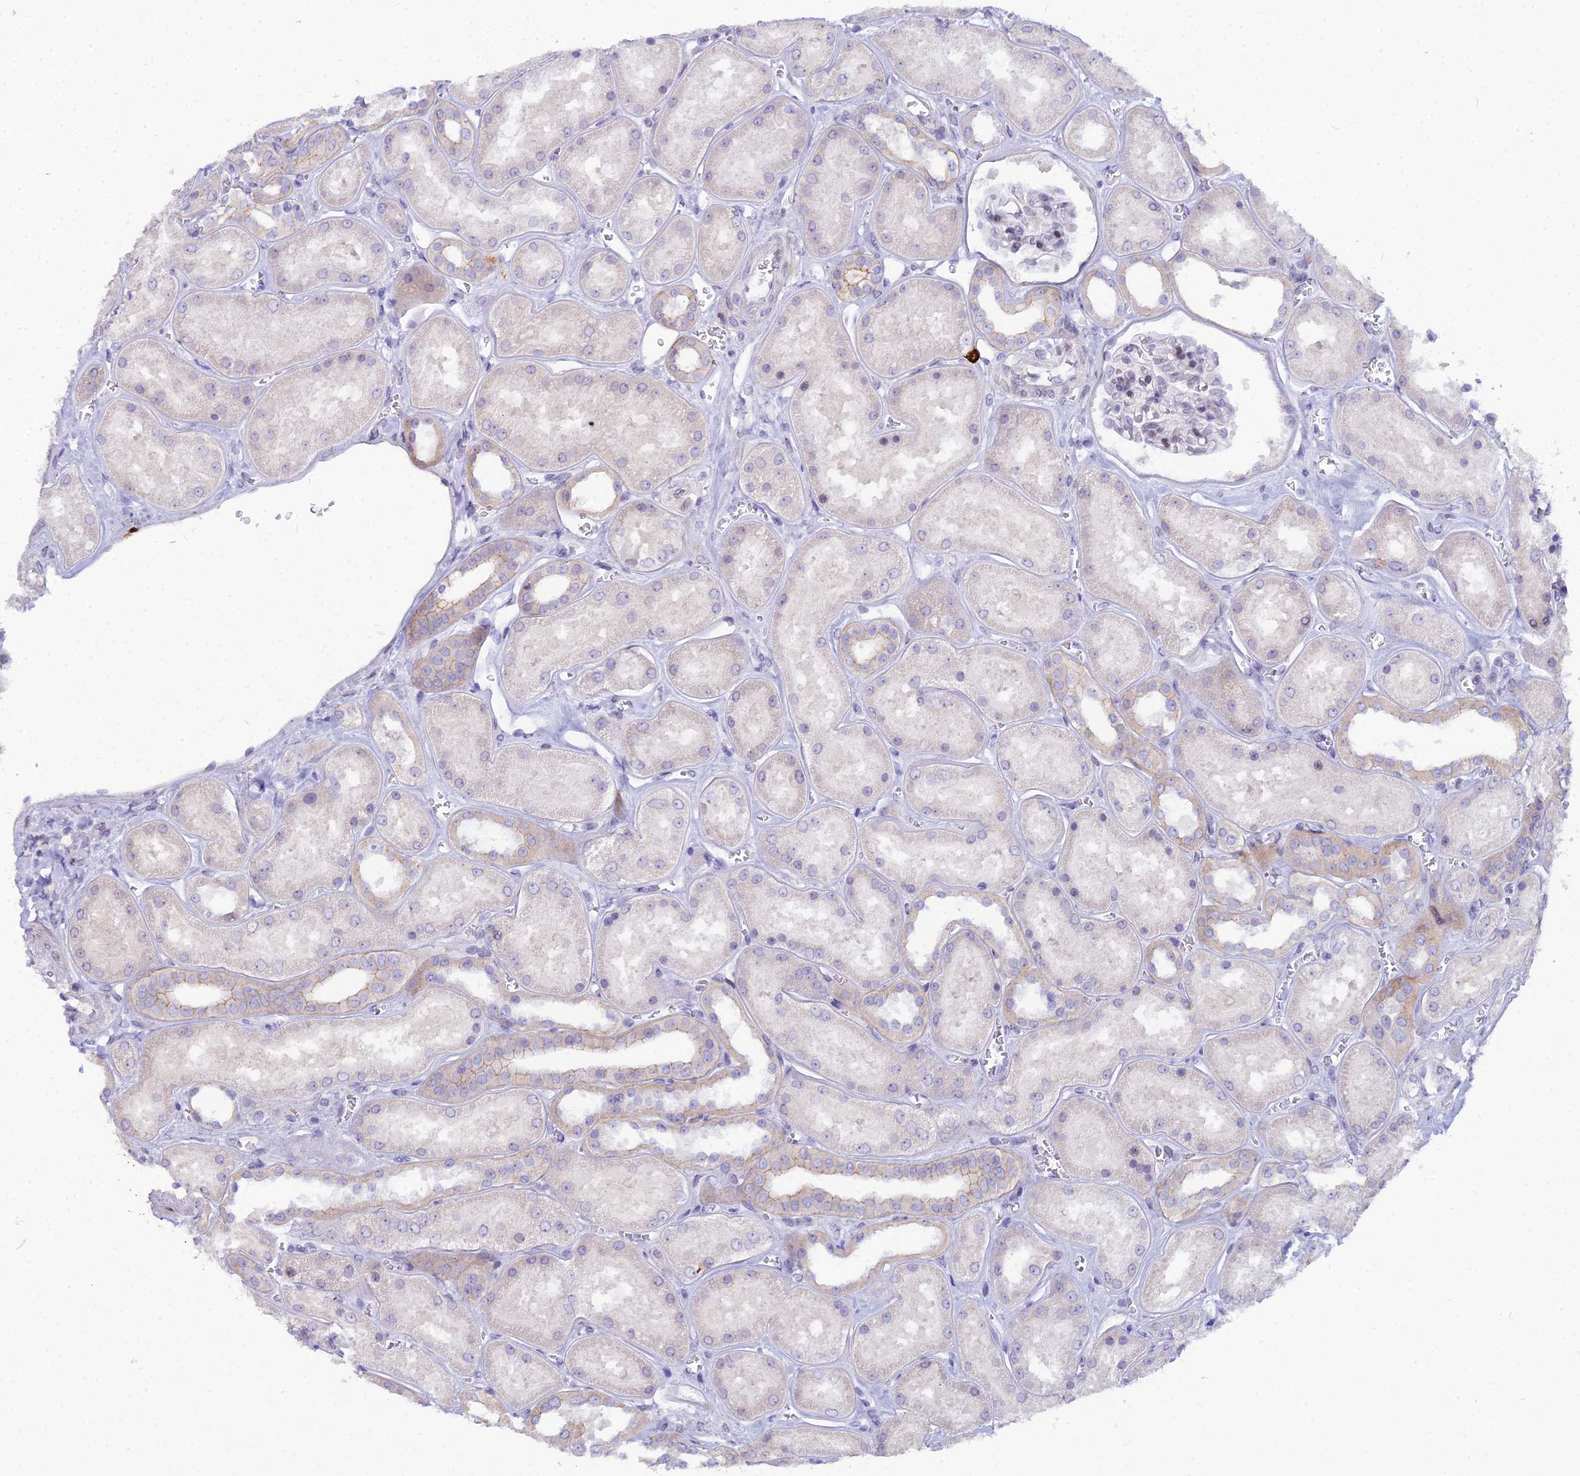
{"staining": {"intensity": "weak", "quantity": "<25%", "location": "nuclear"}, "tissue": "kidney", "cell_type": "Cells in glomeruli", "image_type": "normal", "snomed": [{"axis": "morphology", "description": "Normal tissue, NOS"}, {"axis": "morphology", "description": "Adenocarcinoma, NOS"}, {"axis": "topography", "description": "Kidney"}], "caption": "This is a micrograph of immunohistochemistry staining of normal kidney, which shows no staining in cells in glomeruli.", "gene": "ENSG00000285920", "patient": {"sex": "female", "age": 68}}